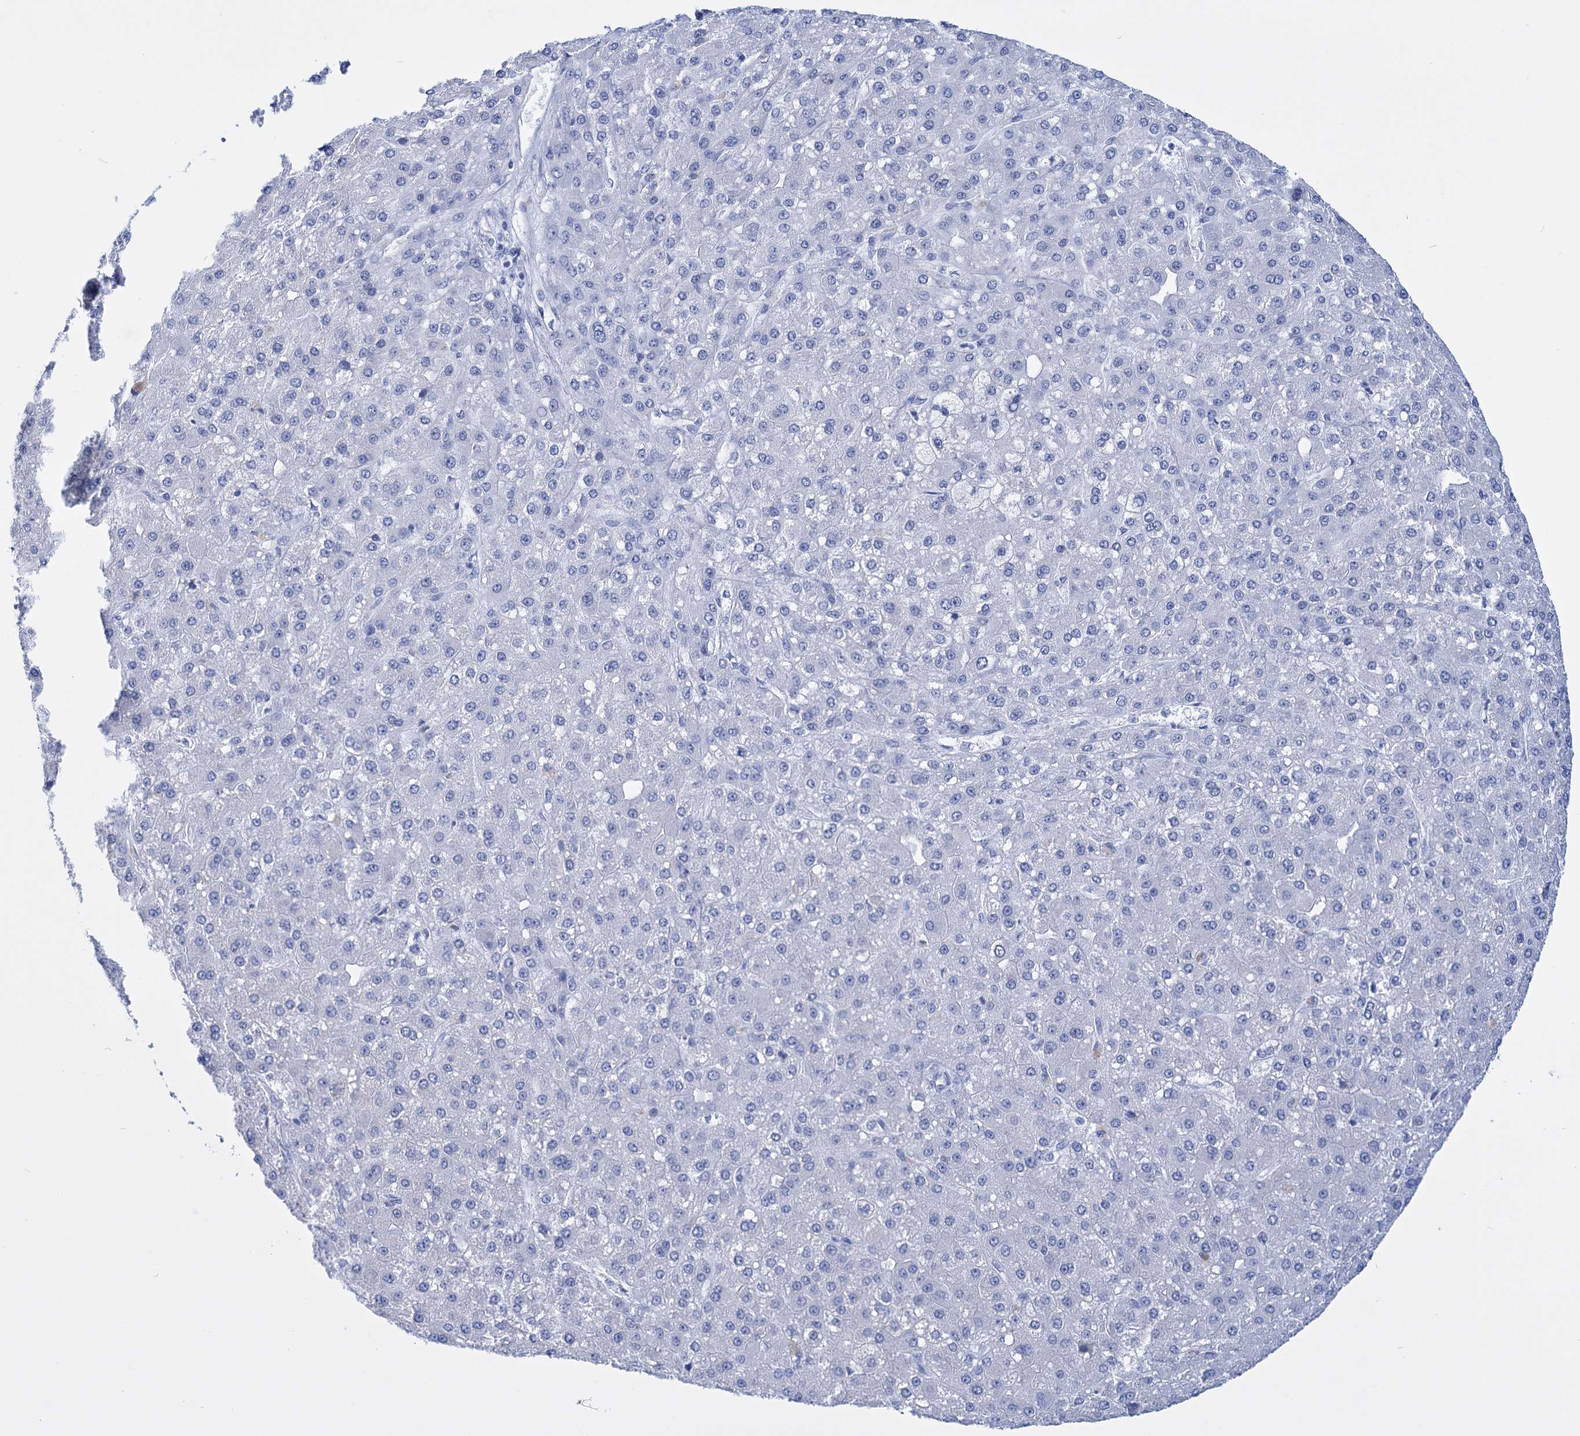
{"staining": {"intensity": "negative", "quantity": "none", "location": "none"}, "tissue": "liver cancer", "cell_type": "Tumor cells", "image_type": "cancer", "snomed": [{"axis": "morphology", "description": "Carcinoma, Hepatocellular, NOS"}, {"axis": "topography", "description": "Liver"}], "caption": "Immunohistochemistry (IHC) micrograph of human liver hepatocellular carcinoma stained for a protein (brown), which displays no staining in tumor cells.", "gene": "FBXW12", "patient": {"sex": "male", "age": 67}}